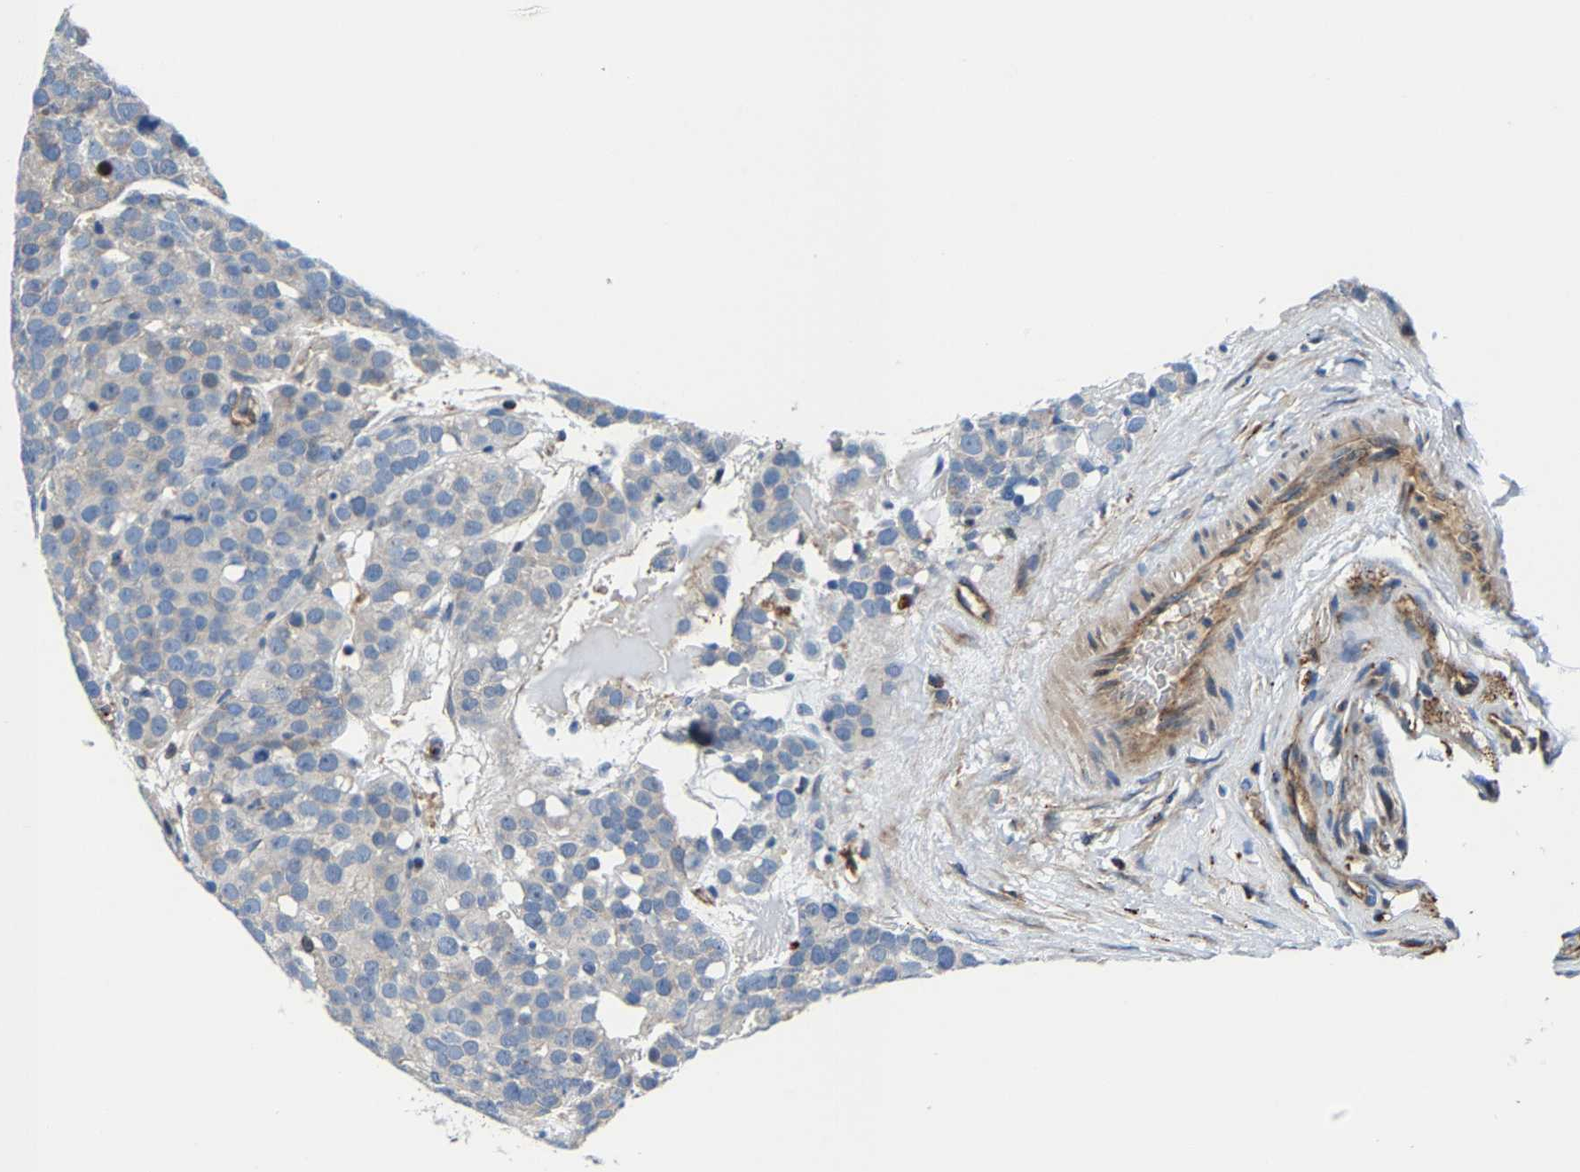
{"staining": {"intensity": "negative", "quantity": "none", "location": "none"}, "tissue": "testis cancer", "cell_type": "Tumor cells", "image_type": "cancer", "snomed": [{"axis": "morphology", "description": "Seminoma, NOS"}, {"axis": "topography", "description": "Testis"}], "caption": "Micrograph shows no significant protein expression in tumor cells of seminoma (testis).", "gene": "DPP7", "patient": {"sex": "male", "age": 71}}